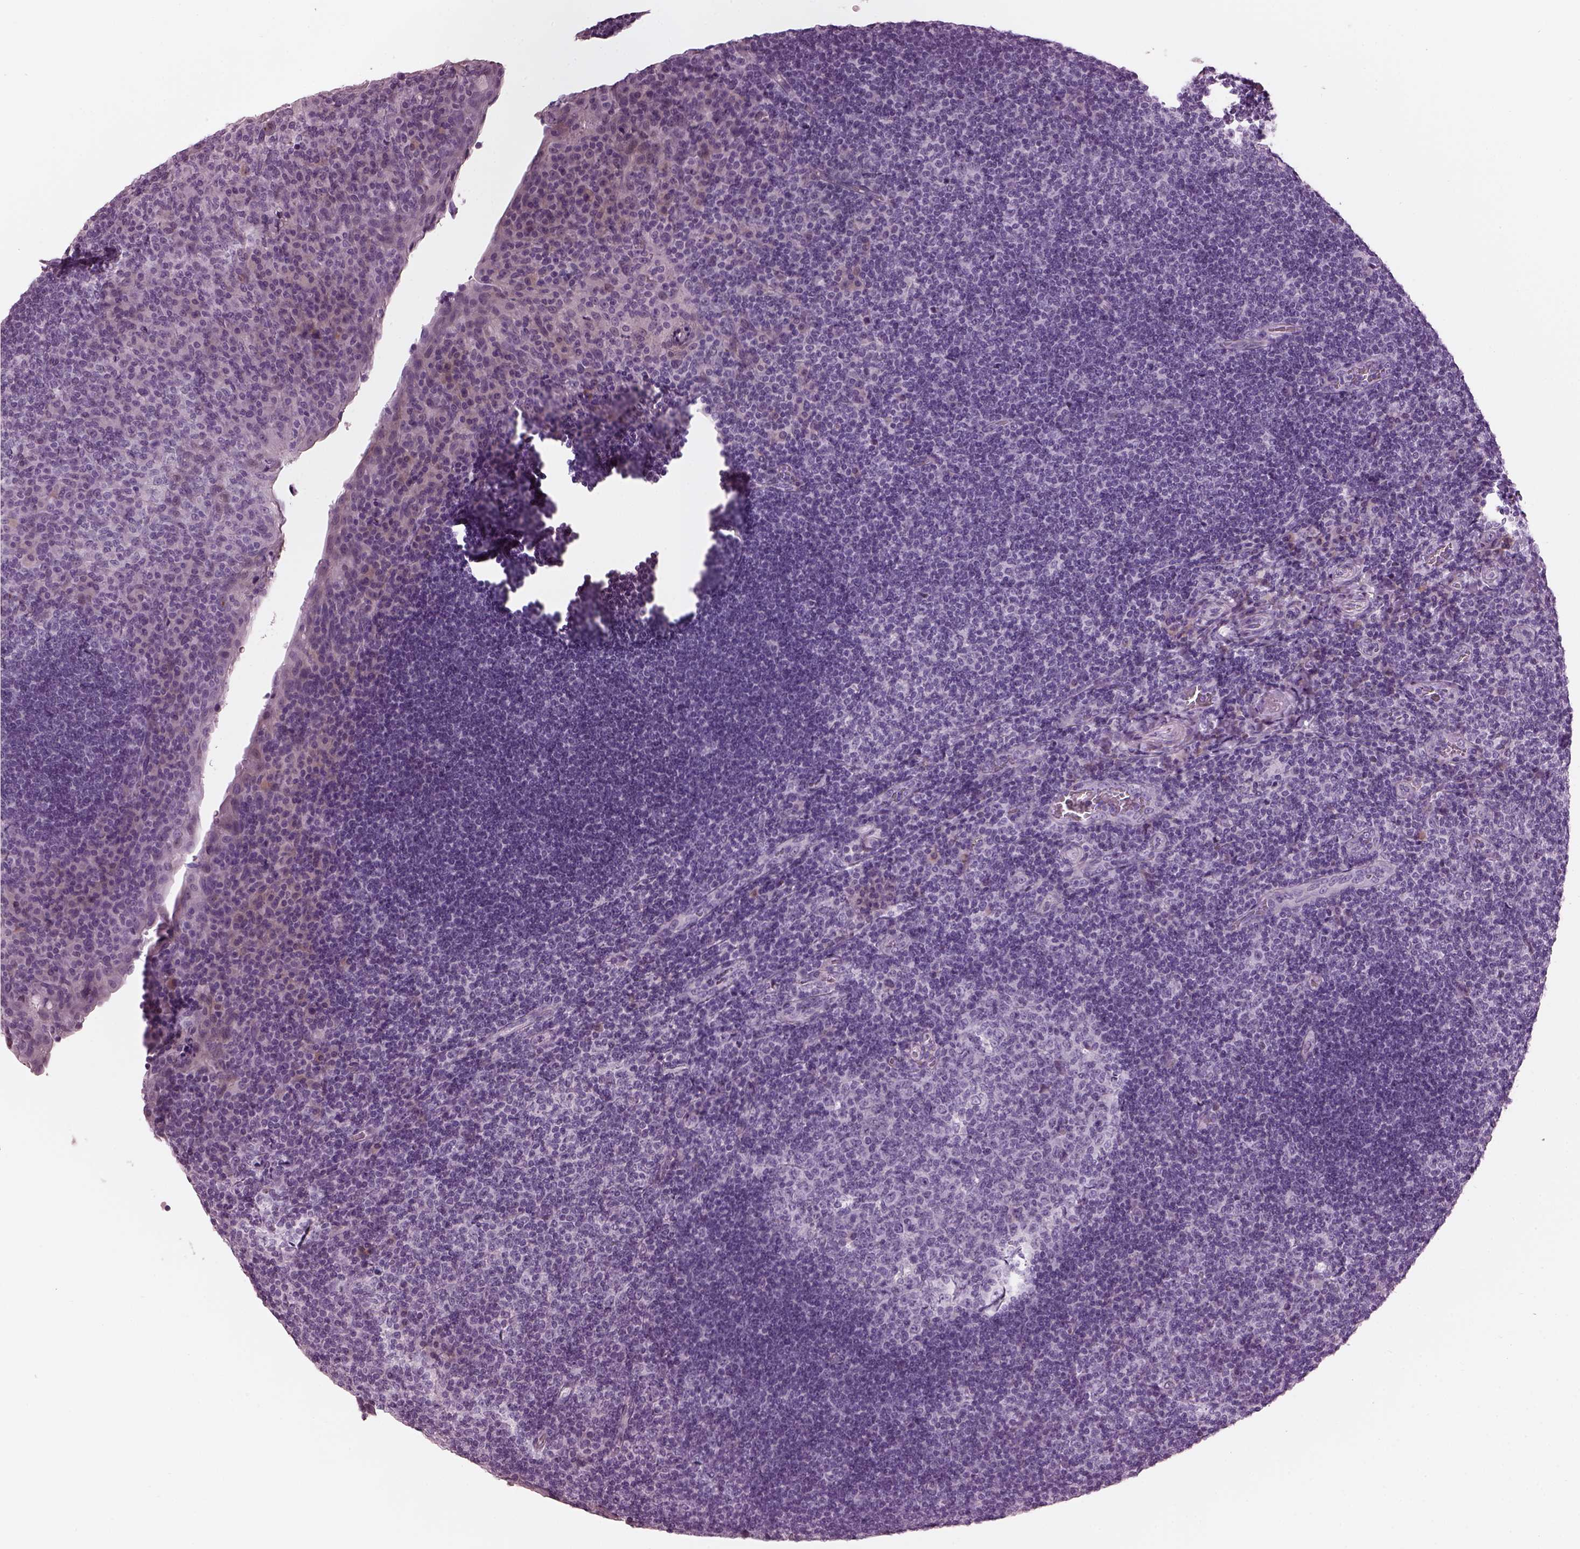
{"staining": {"intensity": "negative", "quantity": "none", "location": "none"}, "tissue": "tonsil", "cell_type": "Germinal center cells", "image_type": "normal", "snomed": [{"axis": "morphology", "description": "Normal tissue, NOS"}, {"axis": "topography", "description": "Tonsil"}], "caption": "The image demonstrates no significant positivity in germinal center cells of tonsil.", "gene": "HYDIN", "patient": {"sex": "male", "age": 17}}